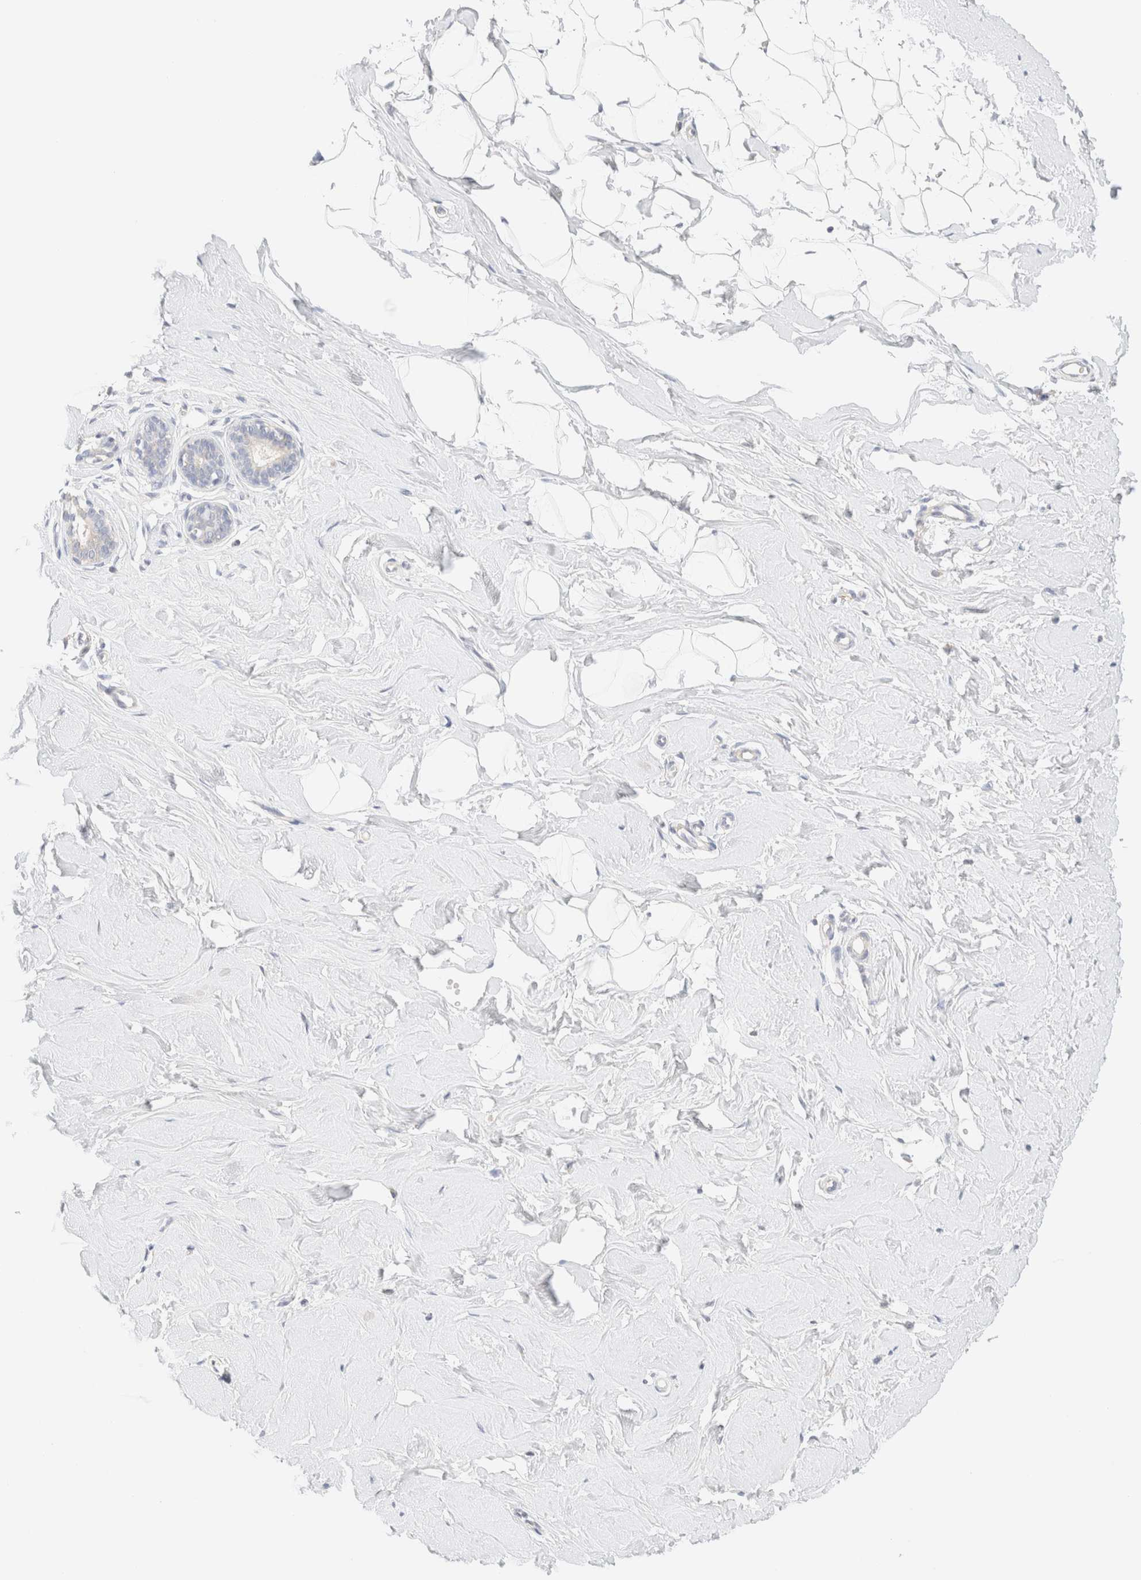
{"staining": {"intensity": "negative", "quantity": "none", "location": "none"}, "tissue": "breast", "cell_type": "Adipocytes", "image_type": "normal", "snomed": [{"axis": "morphology", "description": "Normal tissue, NOS"}, {"axis": "topography", "description": "Breast"}], "caption": "Histopathology image shows no significant protein staining in adipocytes of unremarkable breast. The staining is performed using DAB brown chromogen with nuclei counter-stained in using hematoxylin.", "gene": "SARM1", "patient": {"sex": "female", "age": 23}}